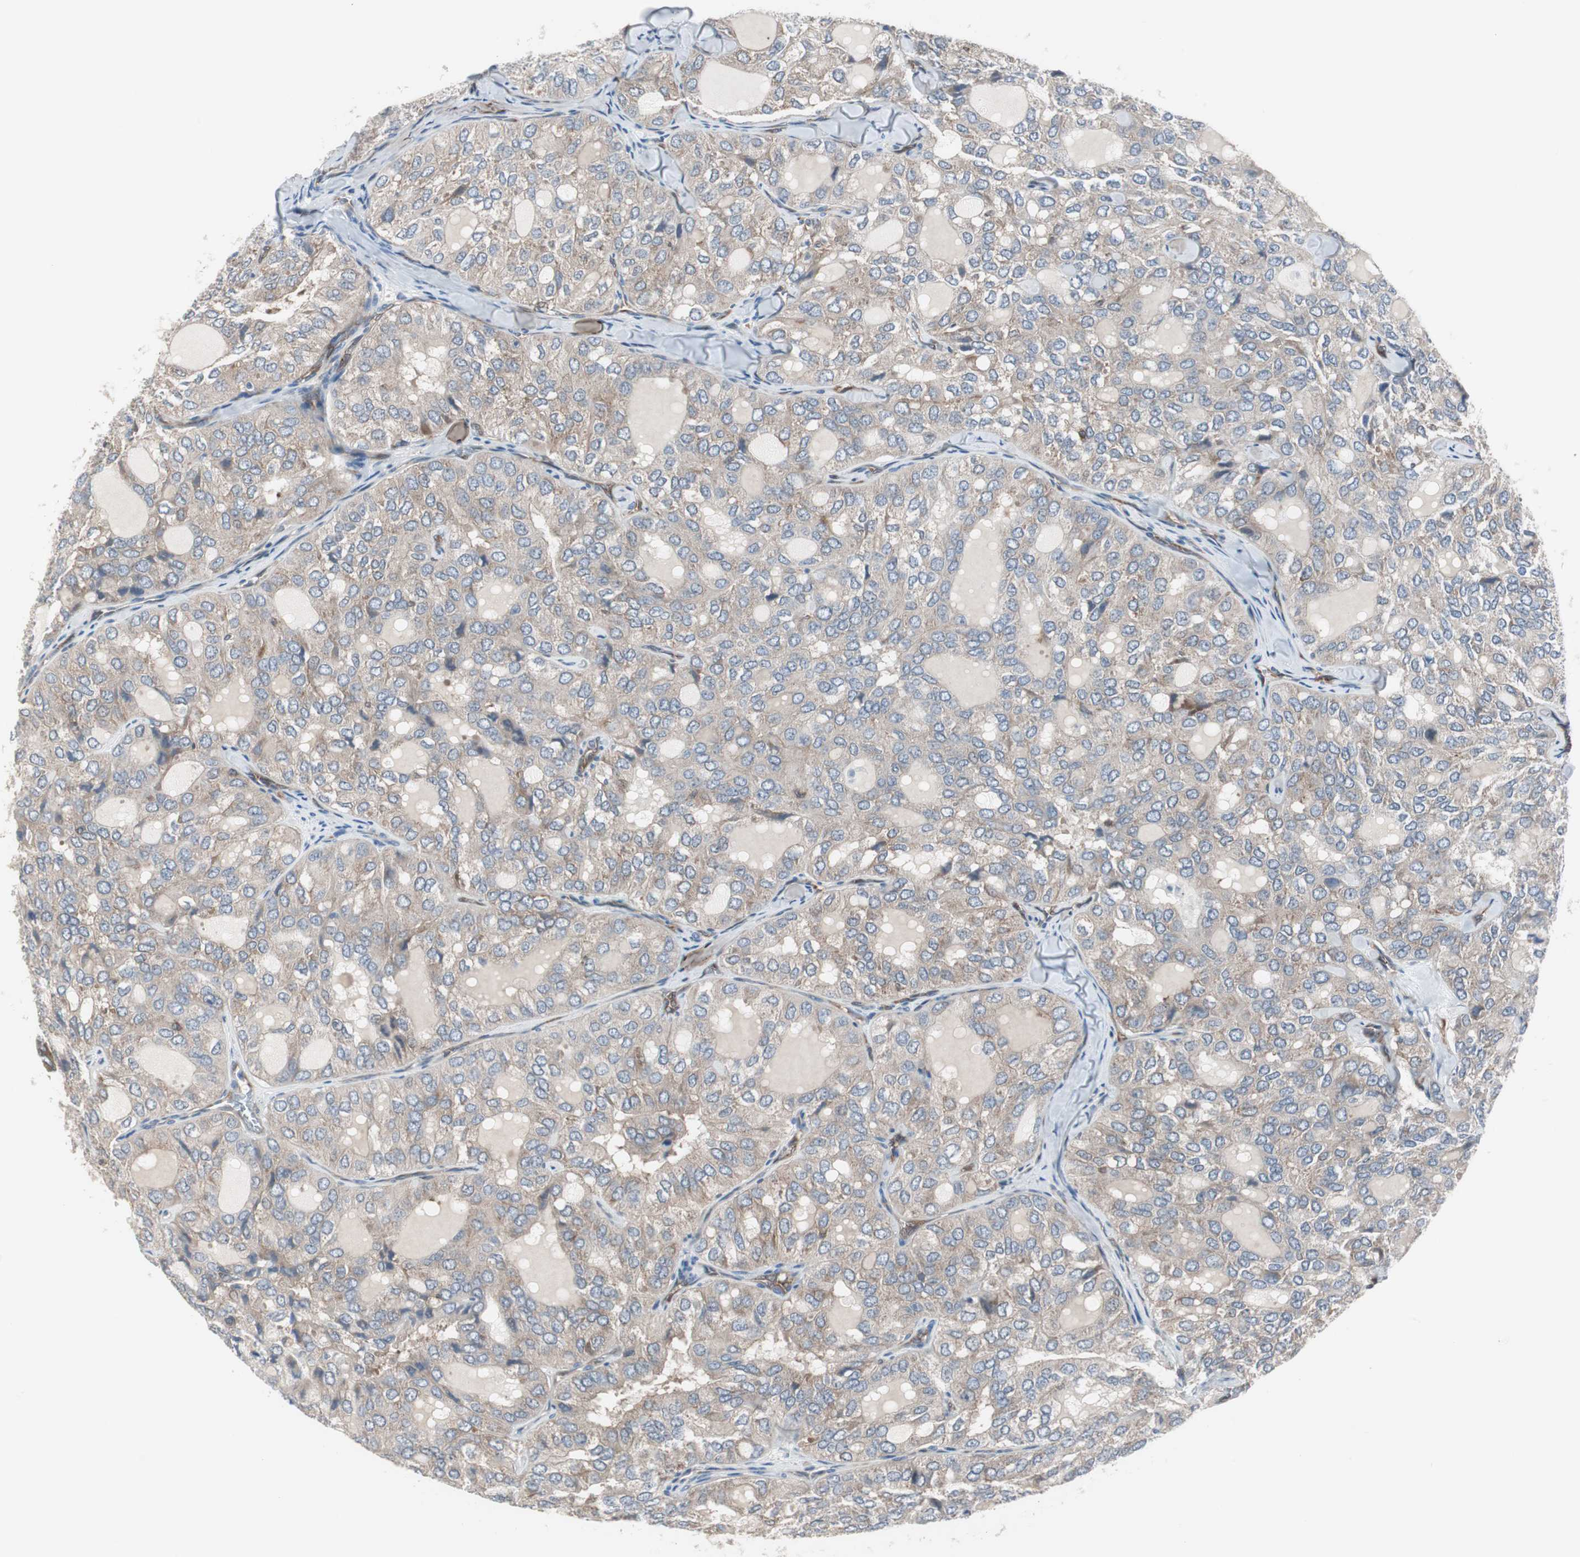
{"staining": {"intensity": "moderate", "quantity": "25%-75%", "location": "cytoplasmic/membranous"}, "tissue": "thyroid cancer", "cell_type": "Tumor cells", "image_type": "cancer", "snomed": [{"axis": "morphology", "description": "Follicular adenoma carcinoma, NOS"}, {"axis": "topography", "description": "Thyroid gland"}], "caption": "High-power microscopy captured an immunohistochemistry (IHC) histopathology image of thyroid cancer, revealing moderate cytoplasmic/membranous positivity in about 25%-75% of tumor cells.", "gene": "SWAP70", "patient": {"sex": "male", "age": 75}}